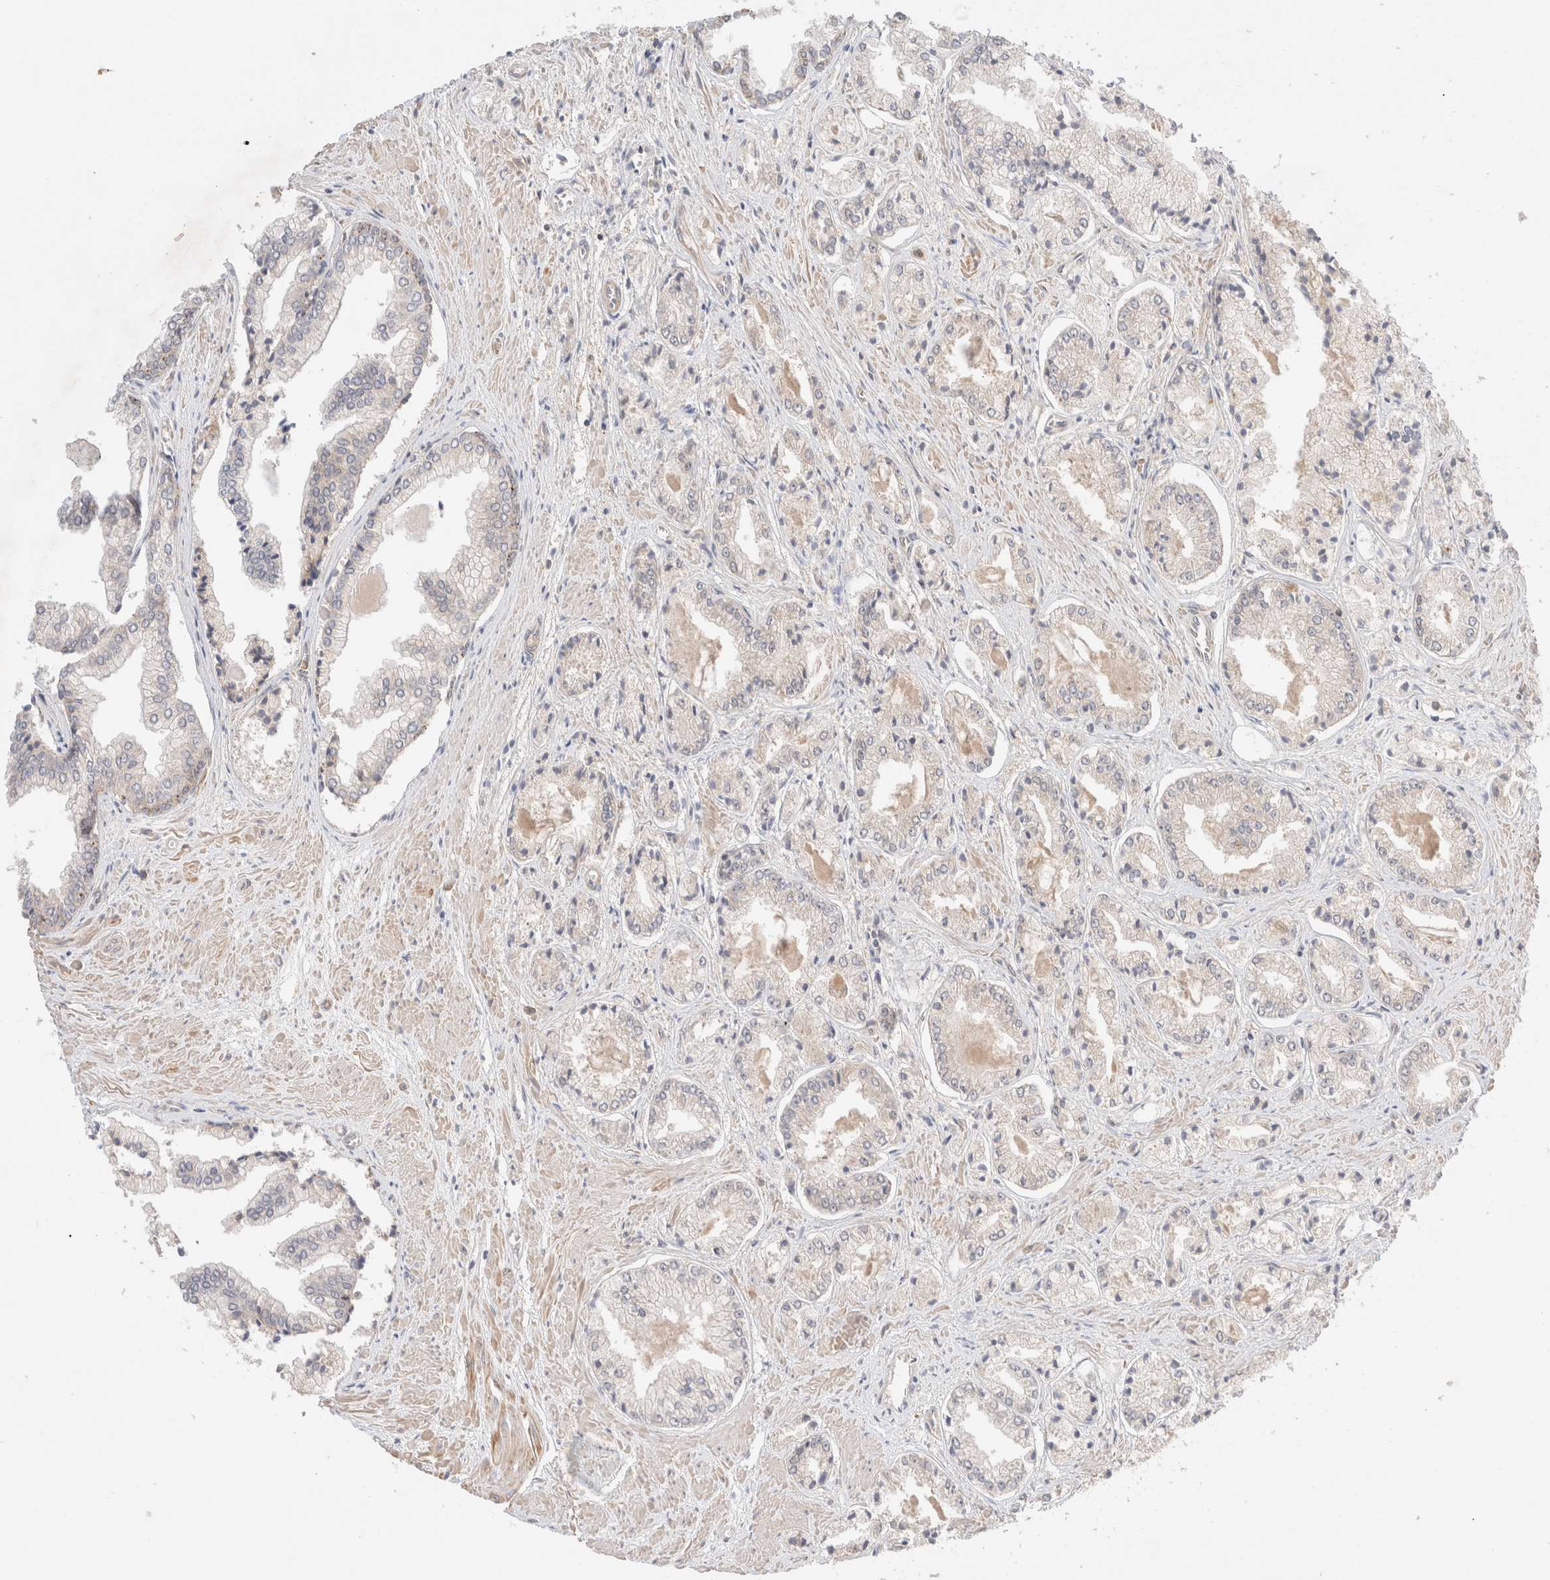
{"staining": {"intensity": "negative", "quantity": "none", "location": "none"}, "tissue": "prostate cancer", "cell_type": "Tumor cells", "image_type": "cancer", "snomed": [{"axis": "morphology", "description": "Adenocarcinoma, Low grade"}, {"axis": "topography", "description": "Prostate"}], "caption": "High power microscopy image of an immunohistochemistry (IHC) image of prostate cancer (low-grade adenocarcinoma), revealing no significant positivity in tumor cells.", "gene": "CARNMT1", "patient": {"sex": "male", "age": 52}}